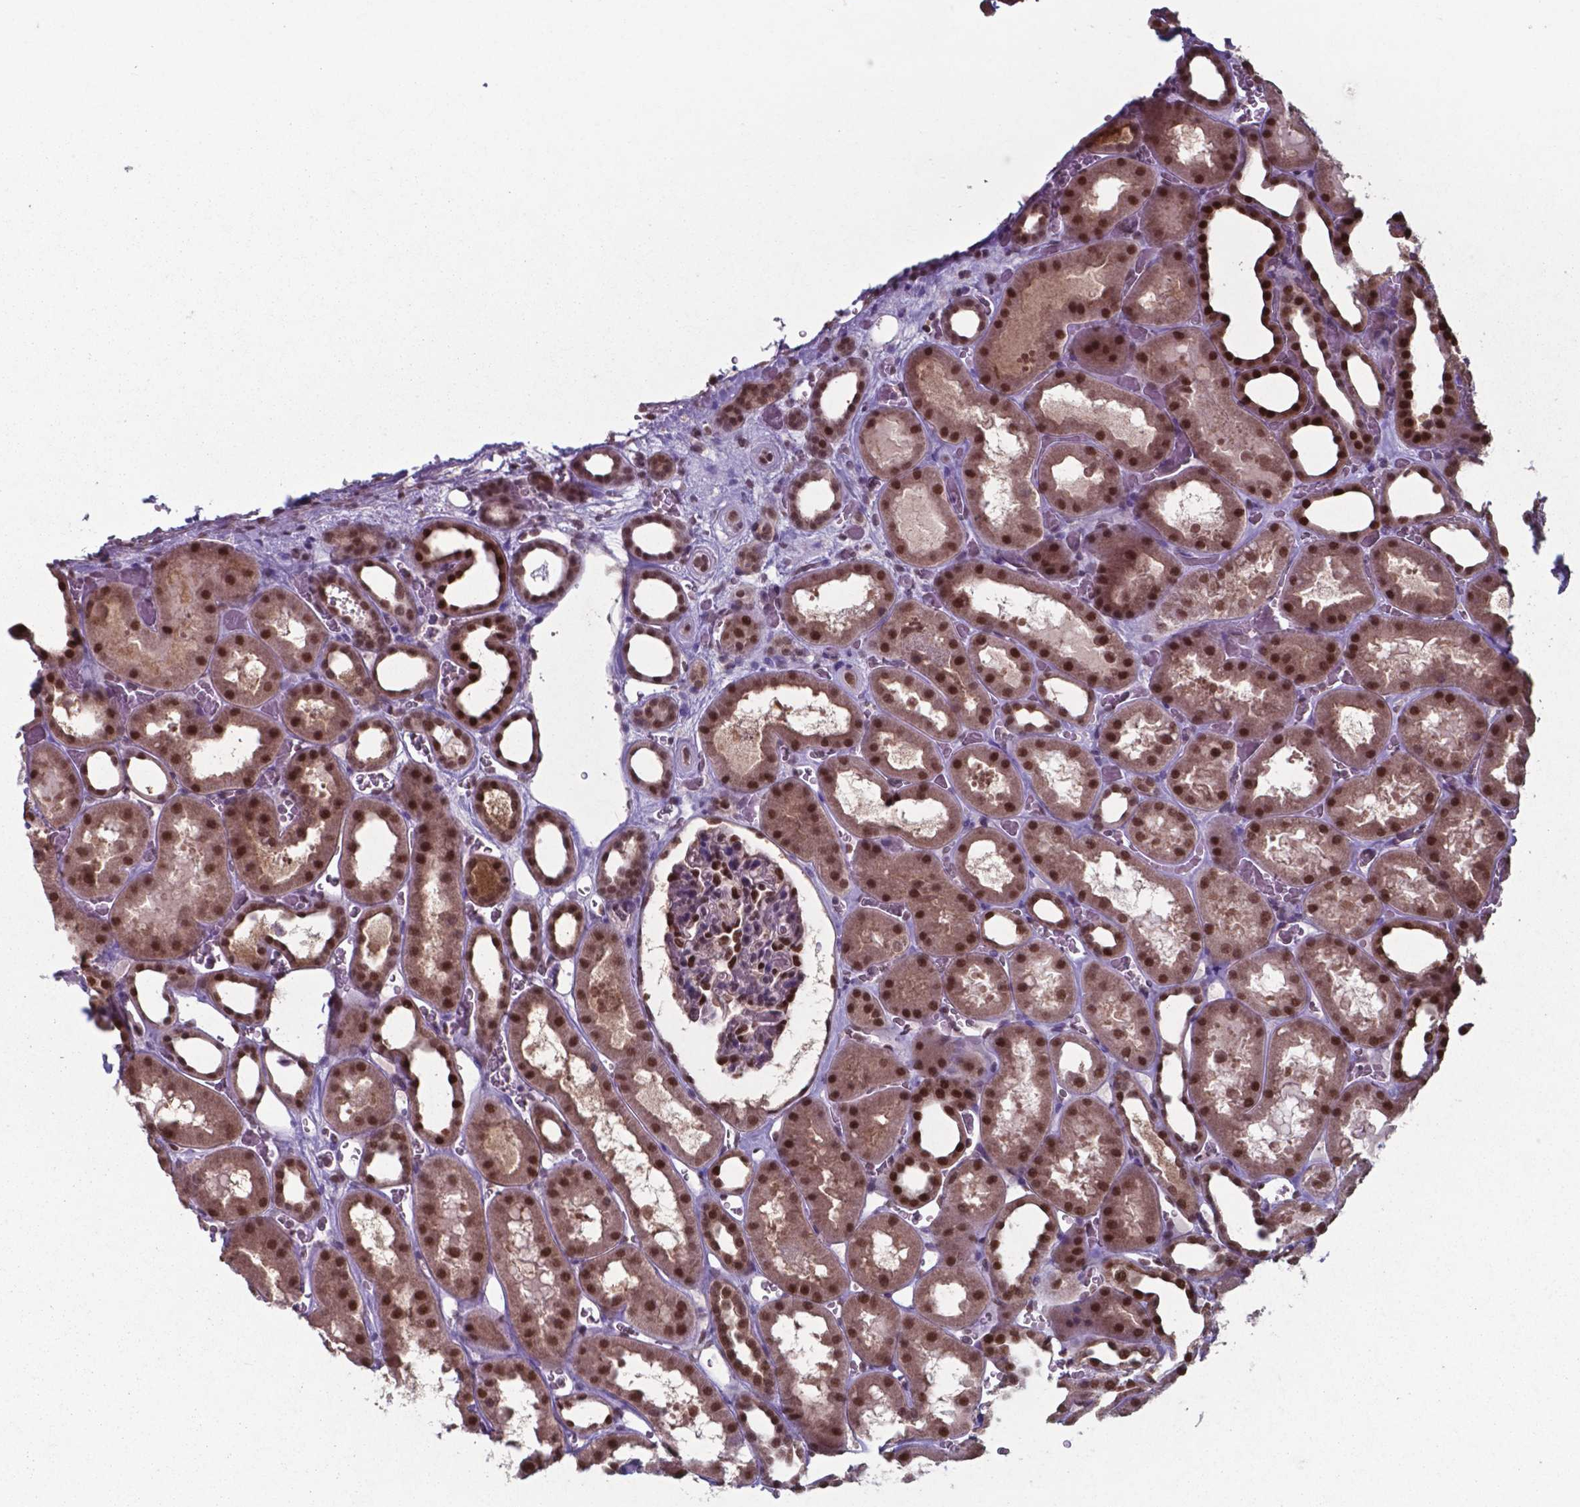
{"staining": {"intensity": "strong", "quantity": "<25%", "location": "nuclear"}, "tissue": "kidney", "cell_type": "Cells in glomeruli", "image_type": "normal", "snomed": [{"axis": "morphology", "description": "Normal tissue, NOS"}, {"axis": "topography", "description": "Kidney"}], "caption": "This histopathology image reveals unremarkable kidney stained with IHC to label a protein in brown. The nuclear of cells in glomeruli show strong positivity for the protein. Nuclei are counter-stained blue.", "gene": "UBA1", "patient": {"sex": "female", "age": 41}}